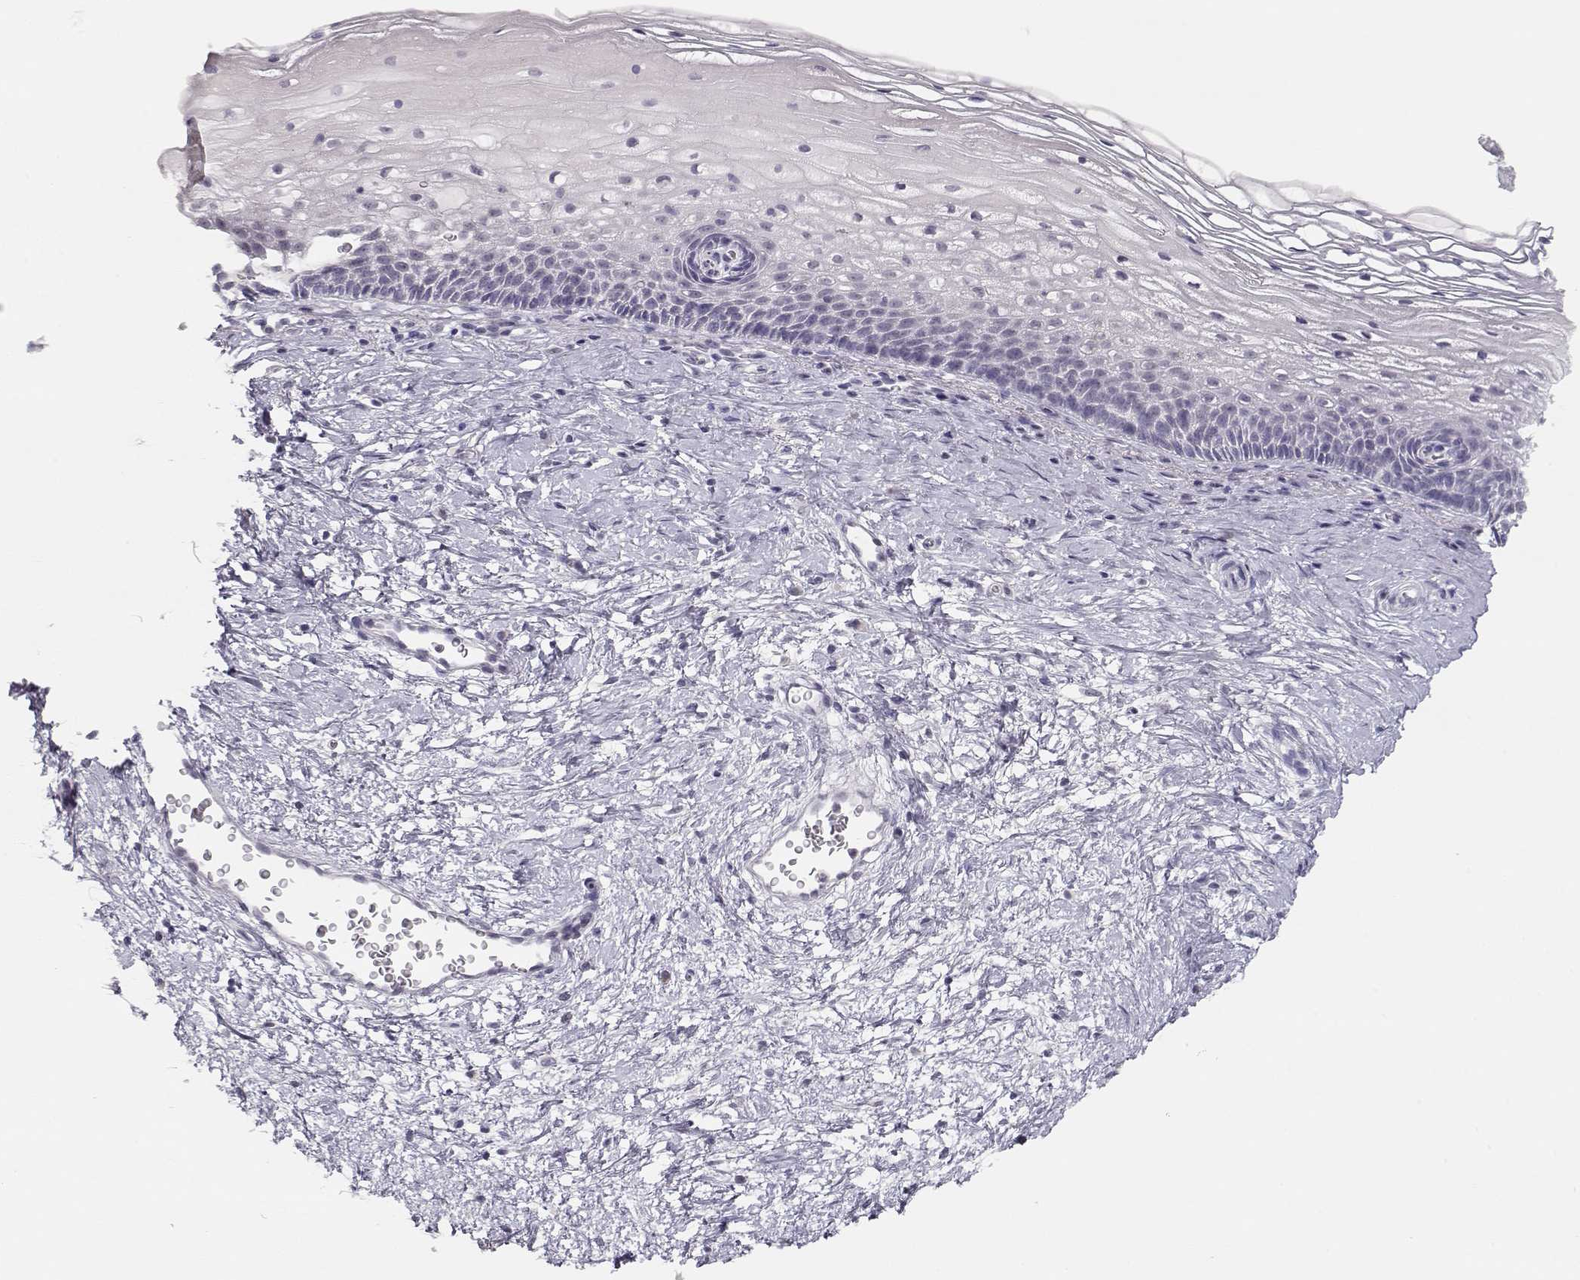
{"staining": {"intensity": "negative", "quantity": "none", "location": "none"}, "tissue": "cervix", "cell_type": "Glandular cells", "image_type": "normal", "snomed": [{"axis": "morphology", "description": "Normal tissue, NOS"}, {"axis": "topography", "description": "Cervix"}], "caption": "High magnification brightfield microscopy of benign cervix stained with DAB (brown) and counterstained with hematoxylin (blue): glandular cells show no significant expression. Nuclei are stained in blue.", "gene": "IMPG1", "patient": {"sex": "female", "age": 34}}